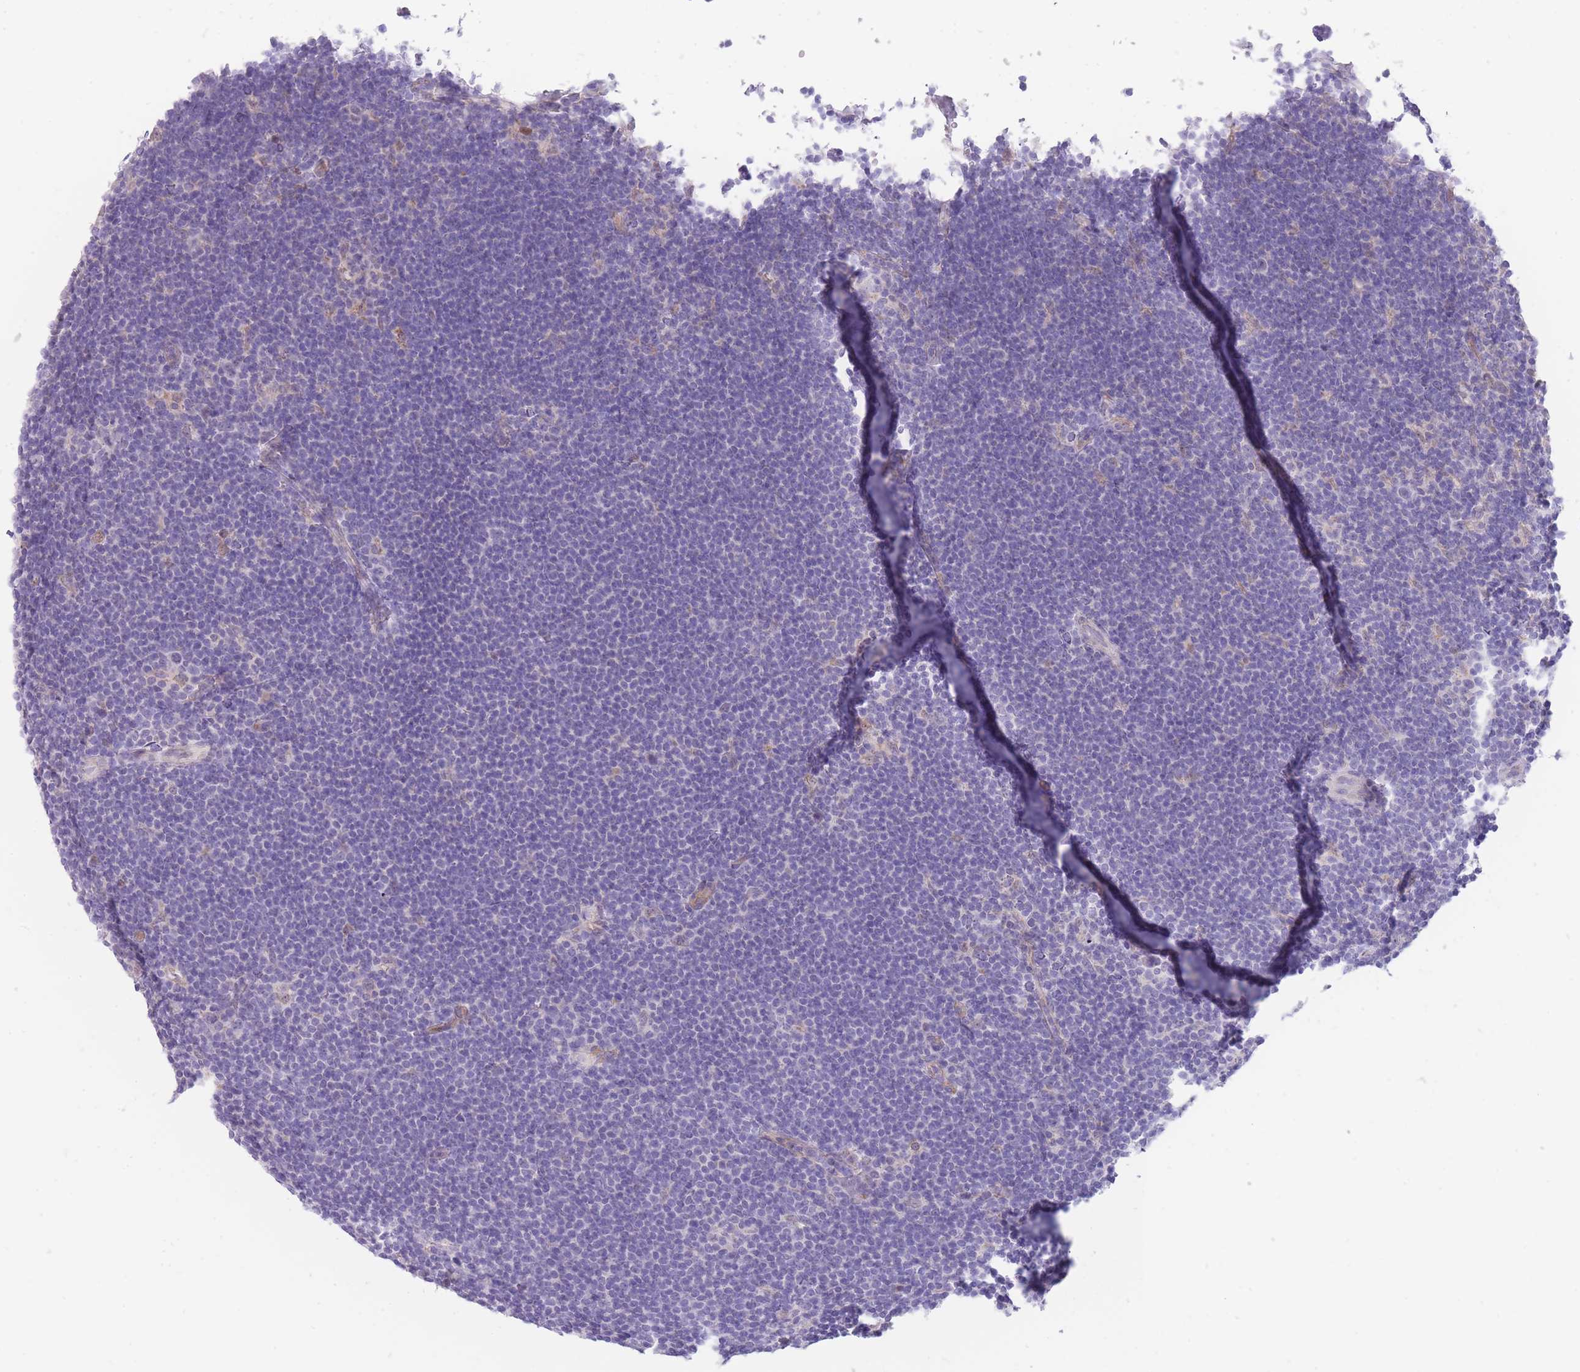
{"staining": {"intensity": "negative", "quantity": "none", "location": "none"}, "tissue": "lymphoma", "cell_type": "Tumor cells", "image_type": "cancer", "snomed": [{"axis": "morphology", "description": "Hodgkin's disease, NOS"}, {"axis": "topography", "description": "Lymph node"}], "caption": "Human lymphoma stained for a protein using IHC shows no expression in tumor cells.", "gene": "ERICH4", "patient": {"sex": "female", "age": 57}}